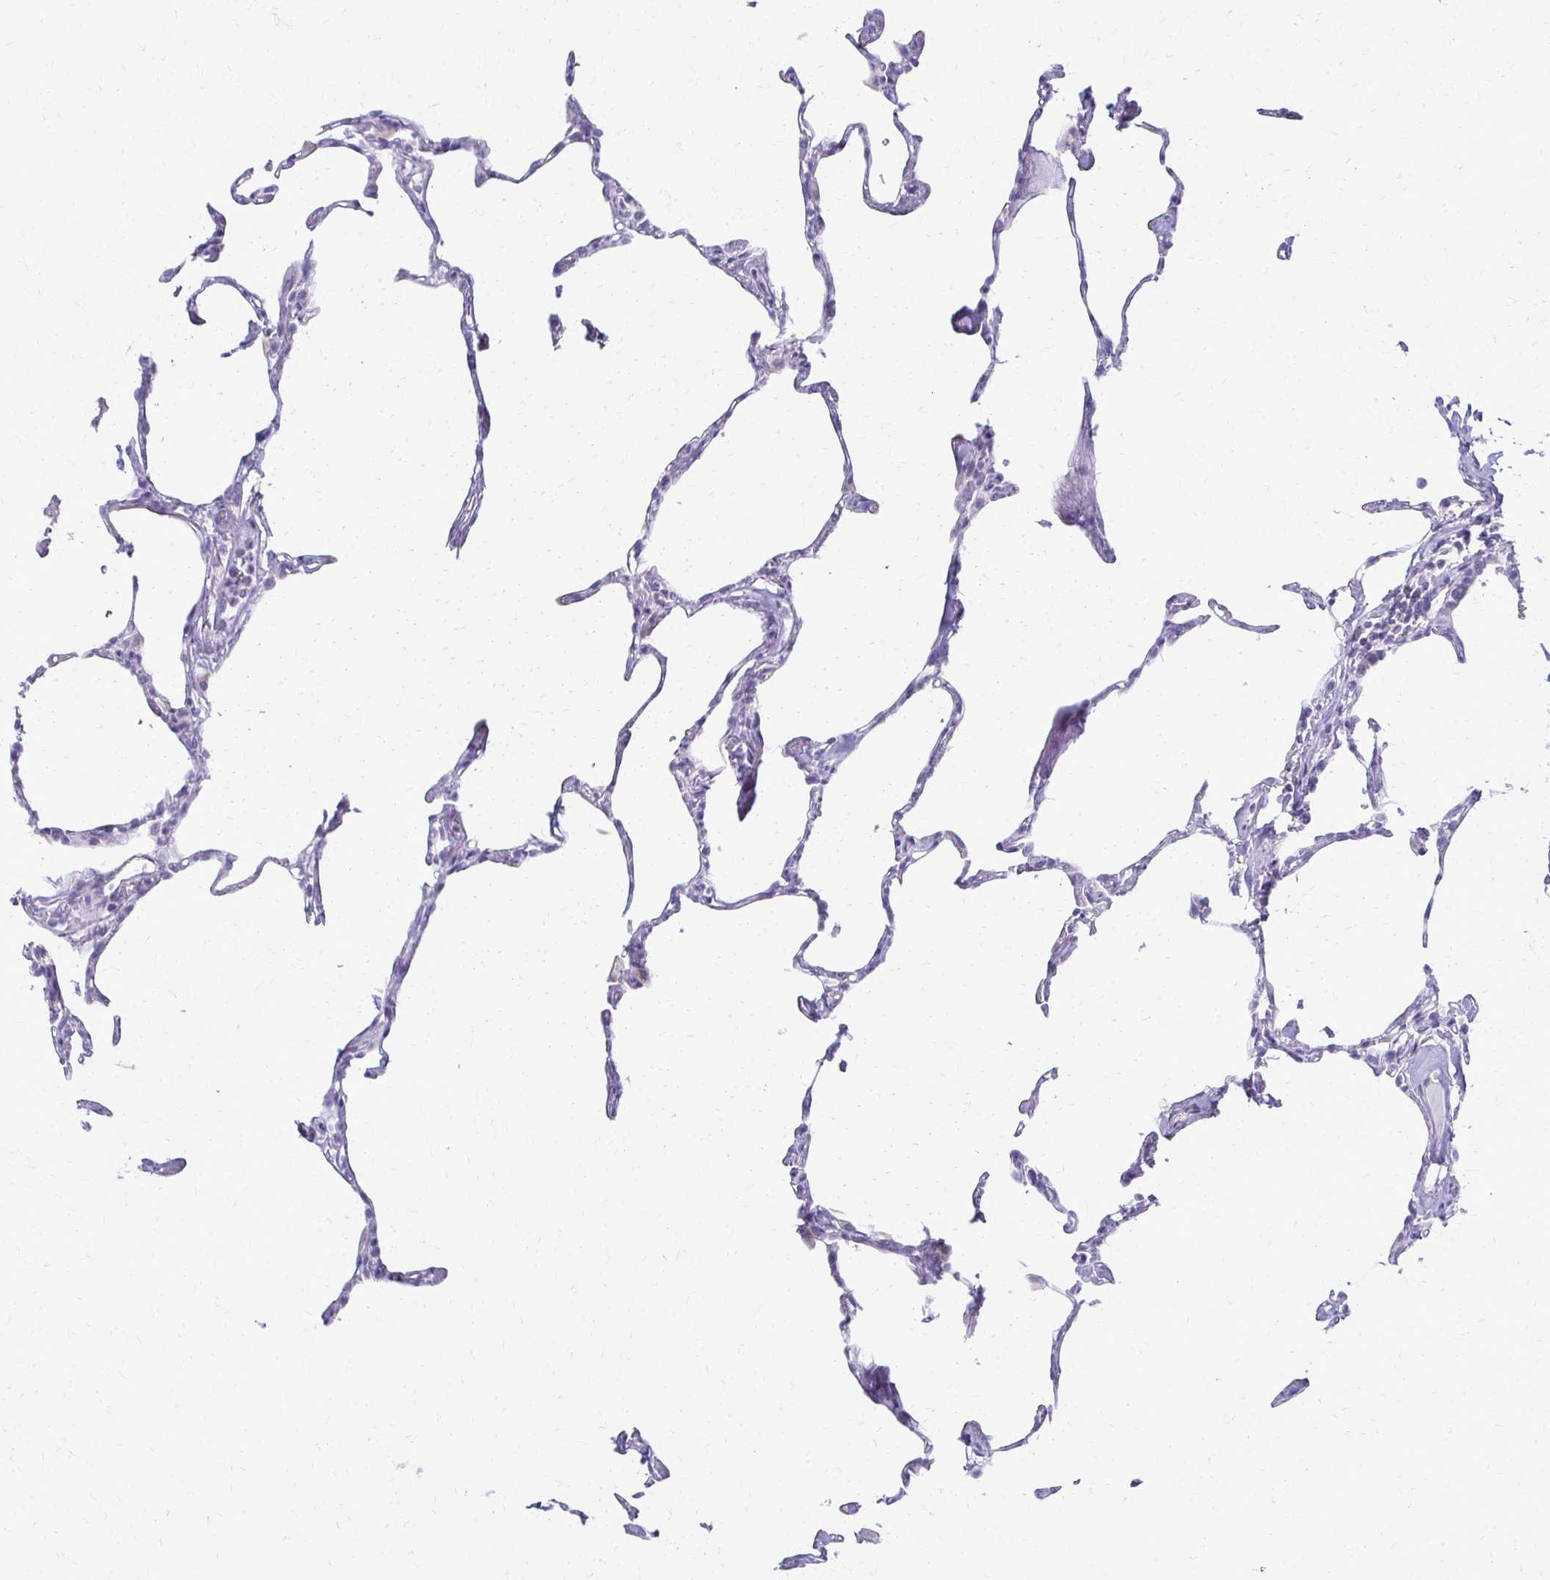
{"staining": {"intensity": "negative", "quantity": "none", "location": "none"}, "tissue": "lung", "cell_type": "Alveolar cells", "image_type": "normal", "snomed": [{"axis": "morphology", "description": "Normal tissue, NOS"}, {"axis": "topography", "description": "Lung"}], "caption": "High power microscopy photomicrograph of an immunohistochemistry (IHC) photomicrograph of unremarkable lung, revealing no significant expression in alveolar cells. The staining is performed using DAB (3,3'-diaminobenzidine) brown chromogen with nuclei counter-stained in using hematoxylin.", "gene": "FCGR2A", "patient": {"sex": "male", "age": 65}}